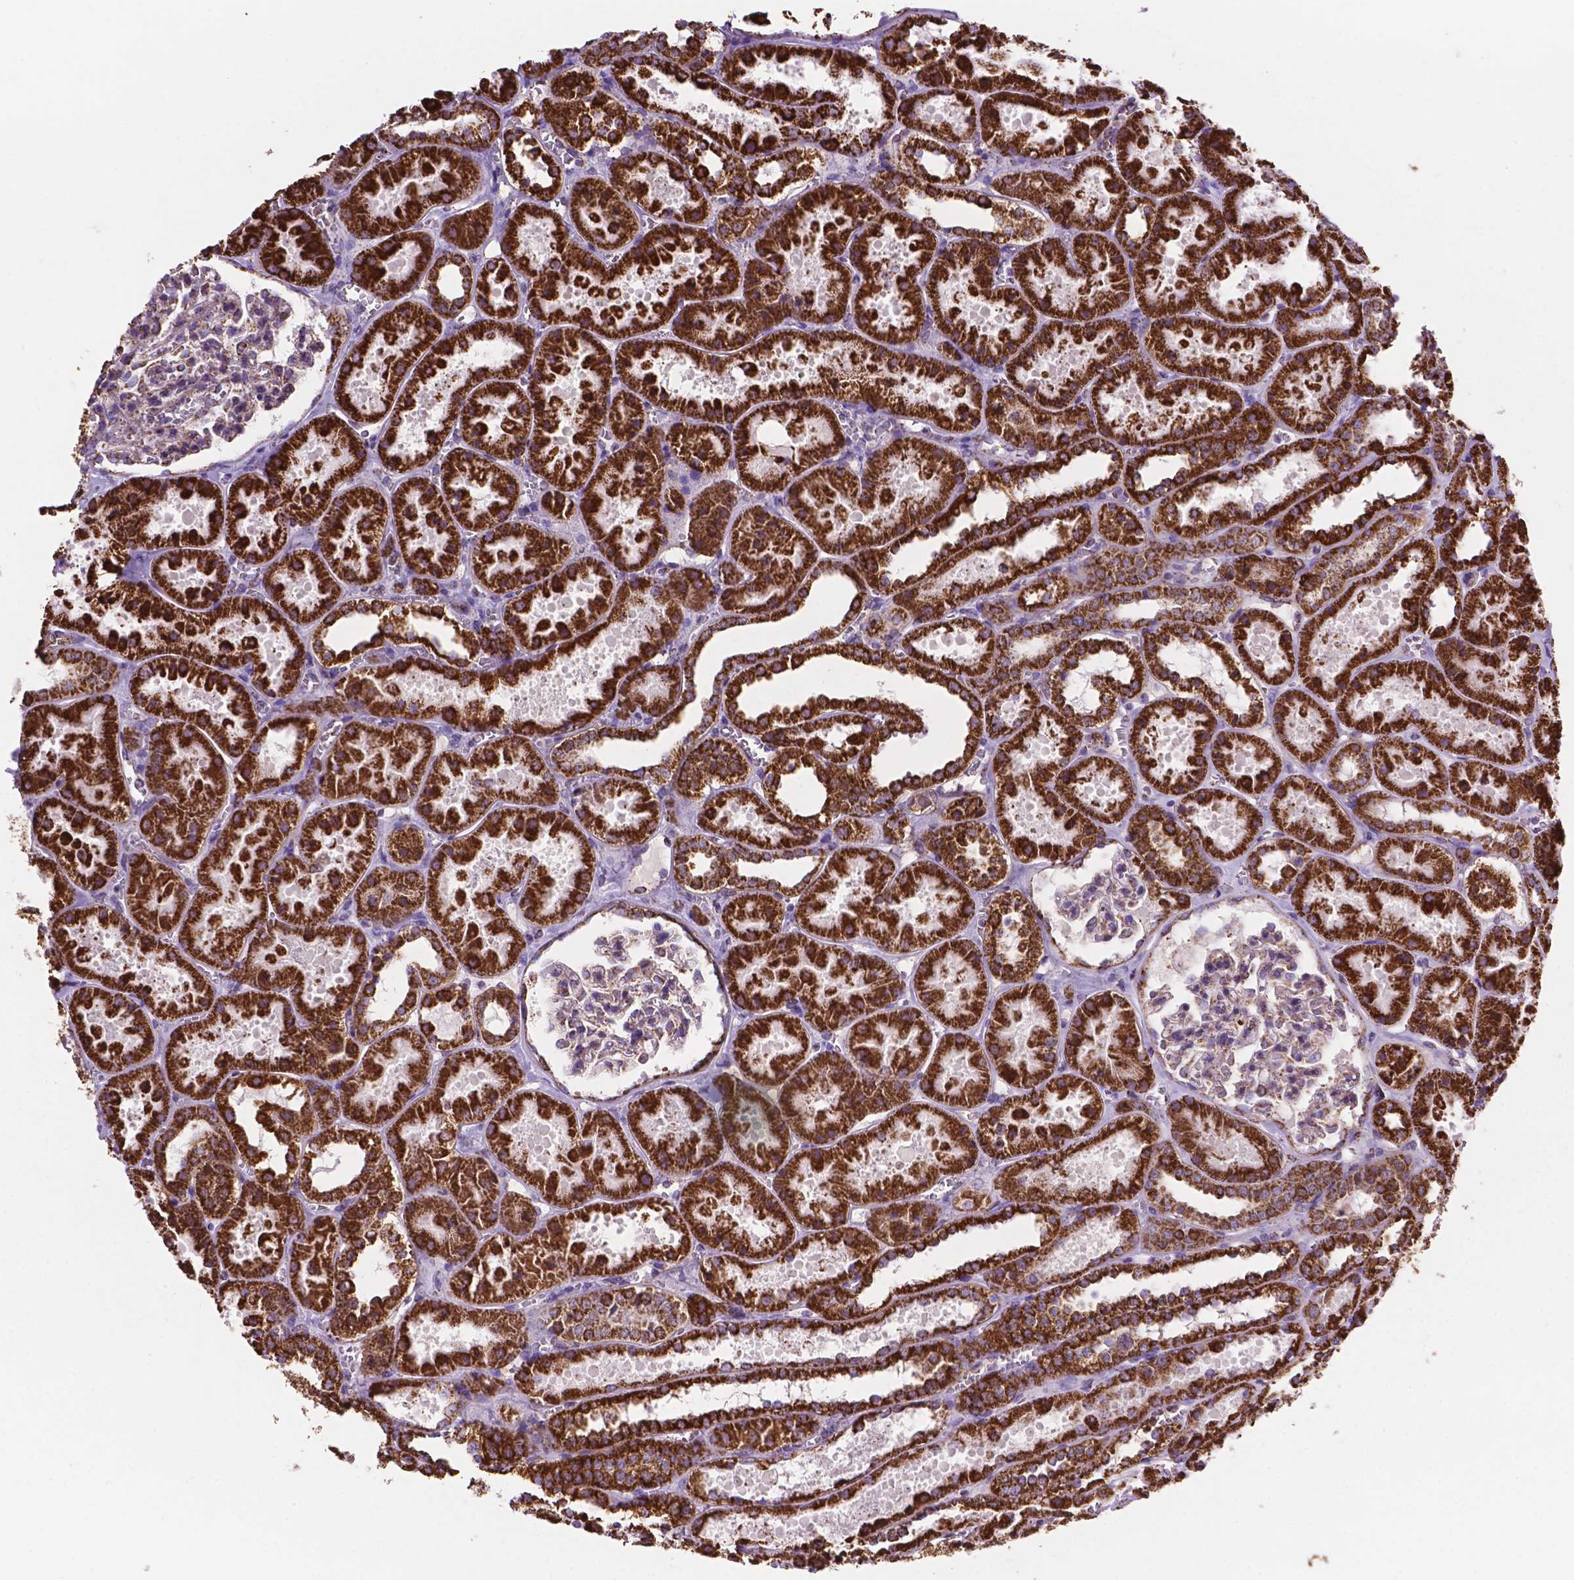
{"staining": {"intensity": "strong", "quantity": "<25%", "location": "cytoplasmic/membranous"}, "tissue": "kidney", "cell_type": "Cells in glomeruli", "image_type": "normal", "snomed": [{"axis": "morphology", "description": "Normal tissue, NOS"}, {"axis": "topography", "description": "Kidney"}], "caption": "Immunohistochemical staining of normal human kidney shows medium levels of strong cytoplasmic/membranous positivity in about <25% of cells in glomeruli.", "gene": "HSPD1", "patient": {"sex": "female", "age": 41}}